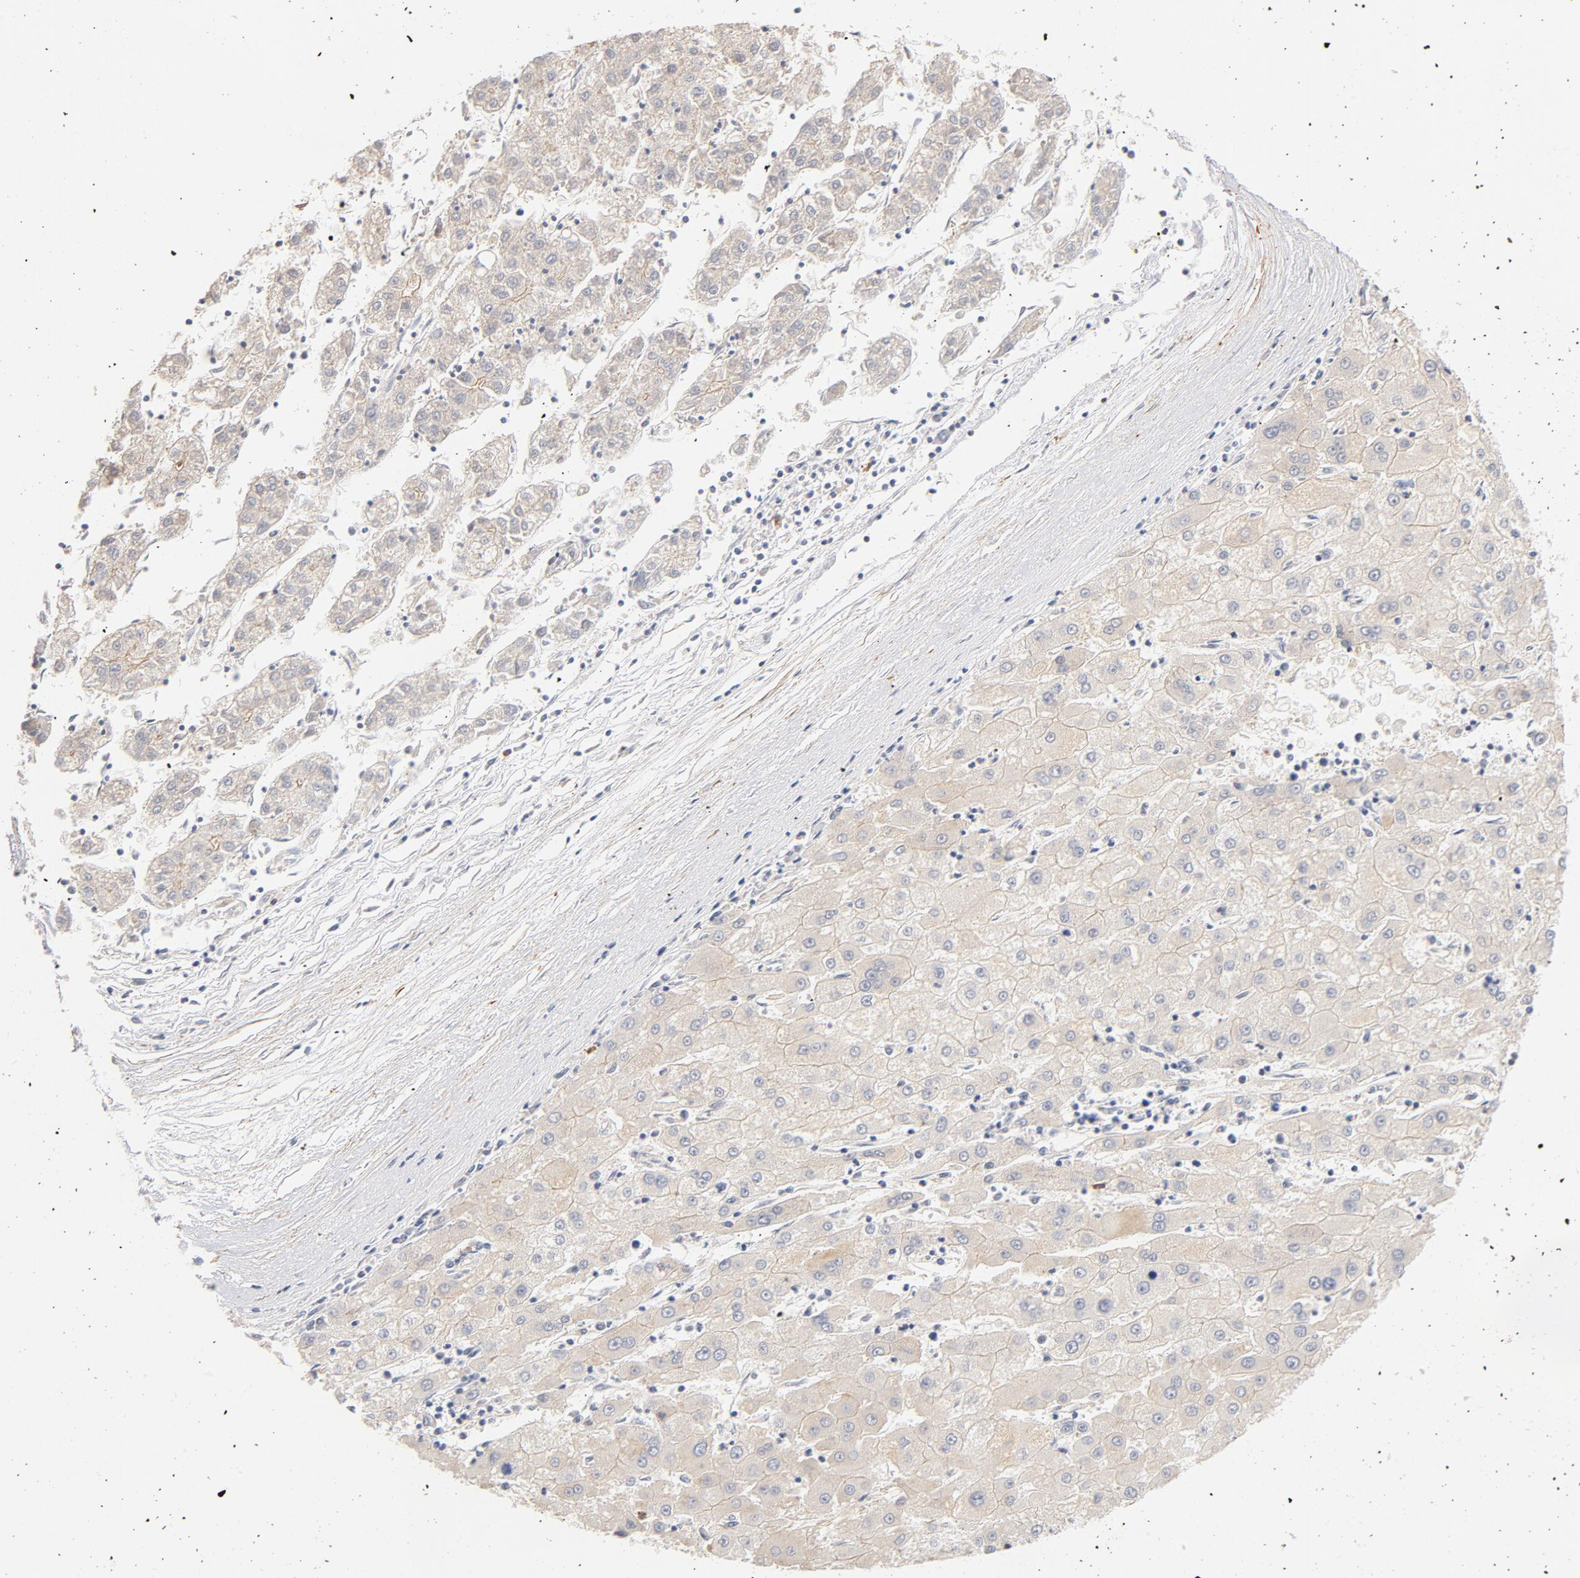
{"staining": {"intensity": "weak", "quantity": ">75%", "location": "cytoplasmic/membranous"}, "tissue": "liver cancer", "cell_type": "Tumor cells", "image_type": "cancer", "snomed": [{"axis": "morphology", "description": "Carcinoma, Hepatocellular, NOS"}, {"axis": "topography", "description": "Liver"}], "caption": "An immunohistochemistry (IHC) histopathology image of neoplastic tissue is shown. Protein staining in brown shows weak cytoplasmic/membranous positivity in liver cancer within tumor cells. (Stains: DAB in brown, nuclei in blue, Microscopy: brightfield microscopy at high magnification).", "gene": "STRN3", "patient": {"sex": "male", "age": 72}}